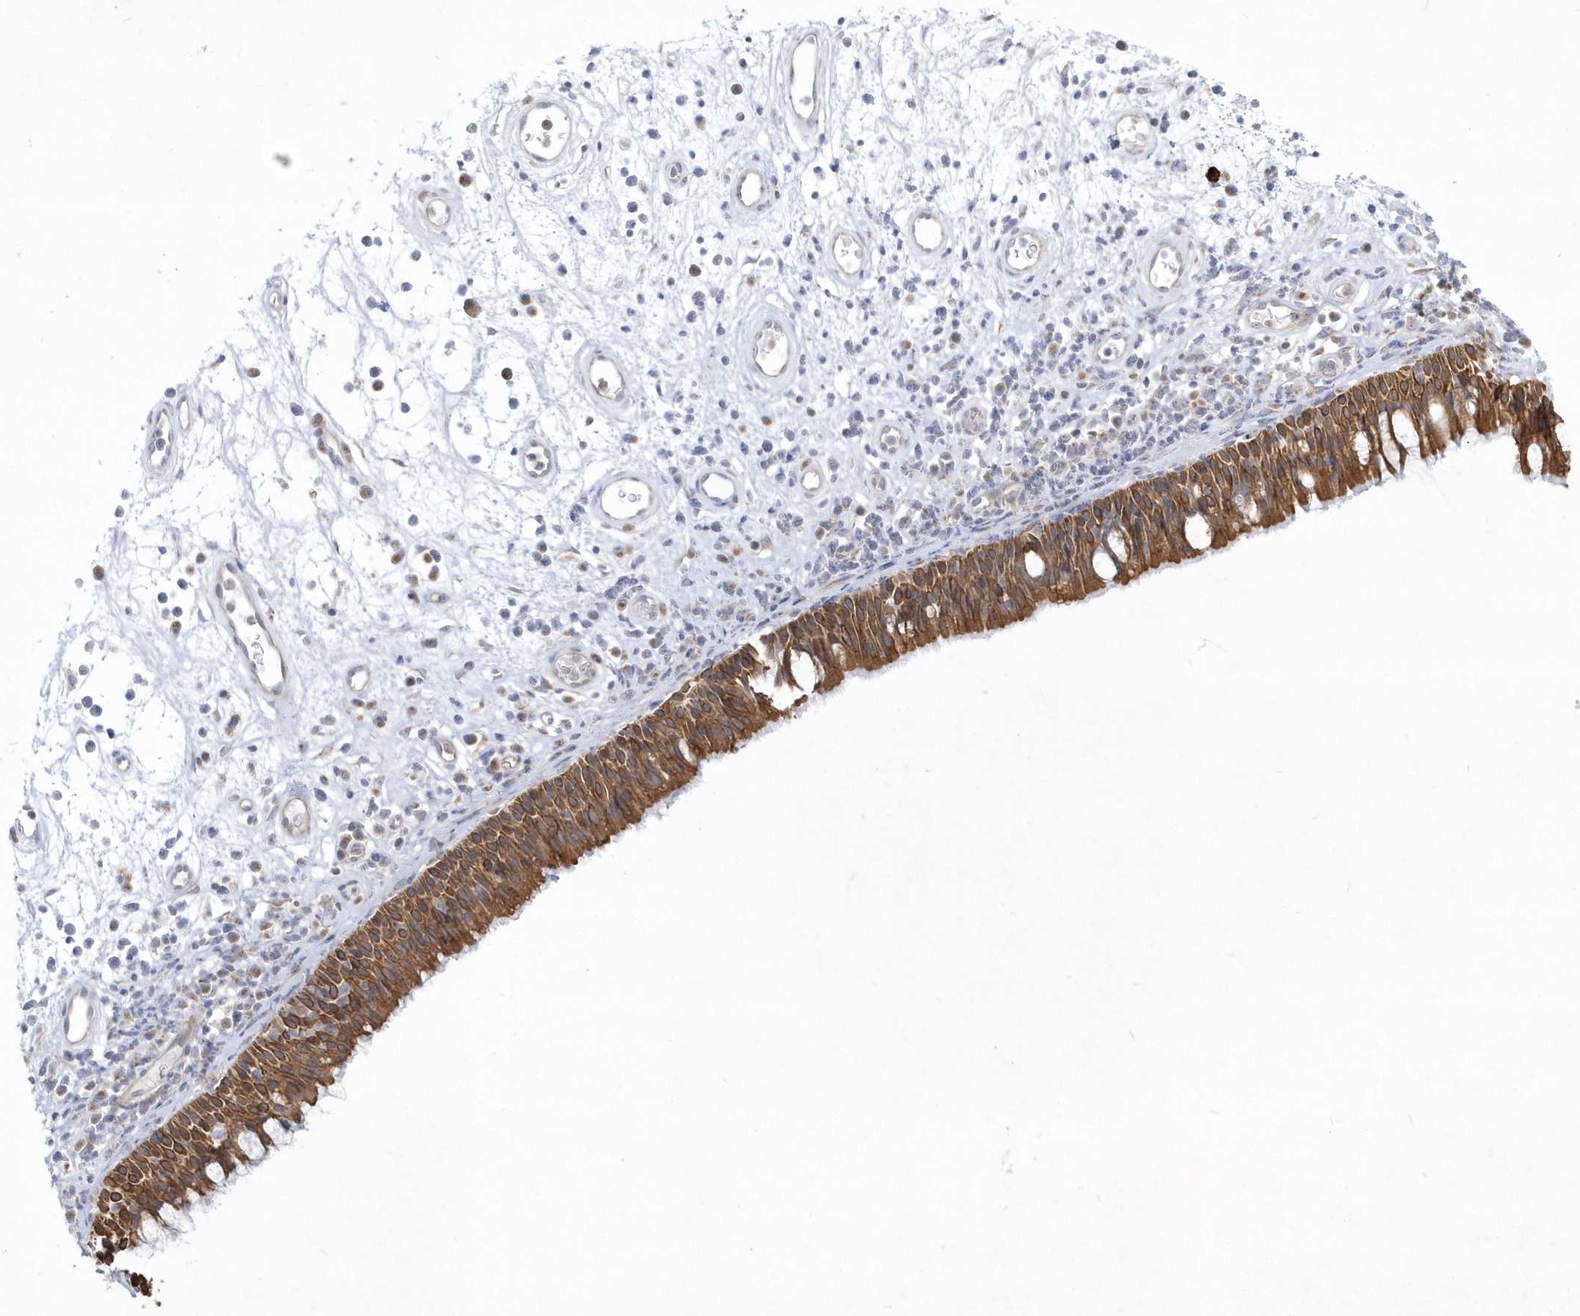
{"staining": {"intensity": "strong", "quantity": ">75%", "location": "cytoplasmic/membranous"}, "tissue": "nasopharynx", "cell_type": "Respiratory epithelial cells", "image_type": "normal", "snomed": [{"axis": "morphology", "description": "Normal tissue, NOS"}, {"axis": "morphology", "description": "Inflammation, NOS"}, {"axis": "morphology", "description": "Malignant melanoma, Metastatic site"}, {"axis": "topography", "description": "Nasopharynx"}], "caption": "The immunohistochemical stain labels strong cytoplasmic/membranous positivity in respiratory epithelial cells of unremarkable nasopharynx. (IHC, brightfield microscopy, high magnification).", "gene": "LARS1", "patient": {"sex": "male", "age": 70}}